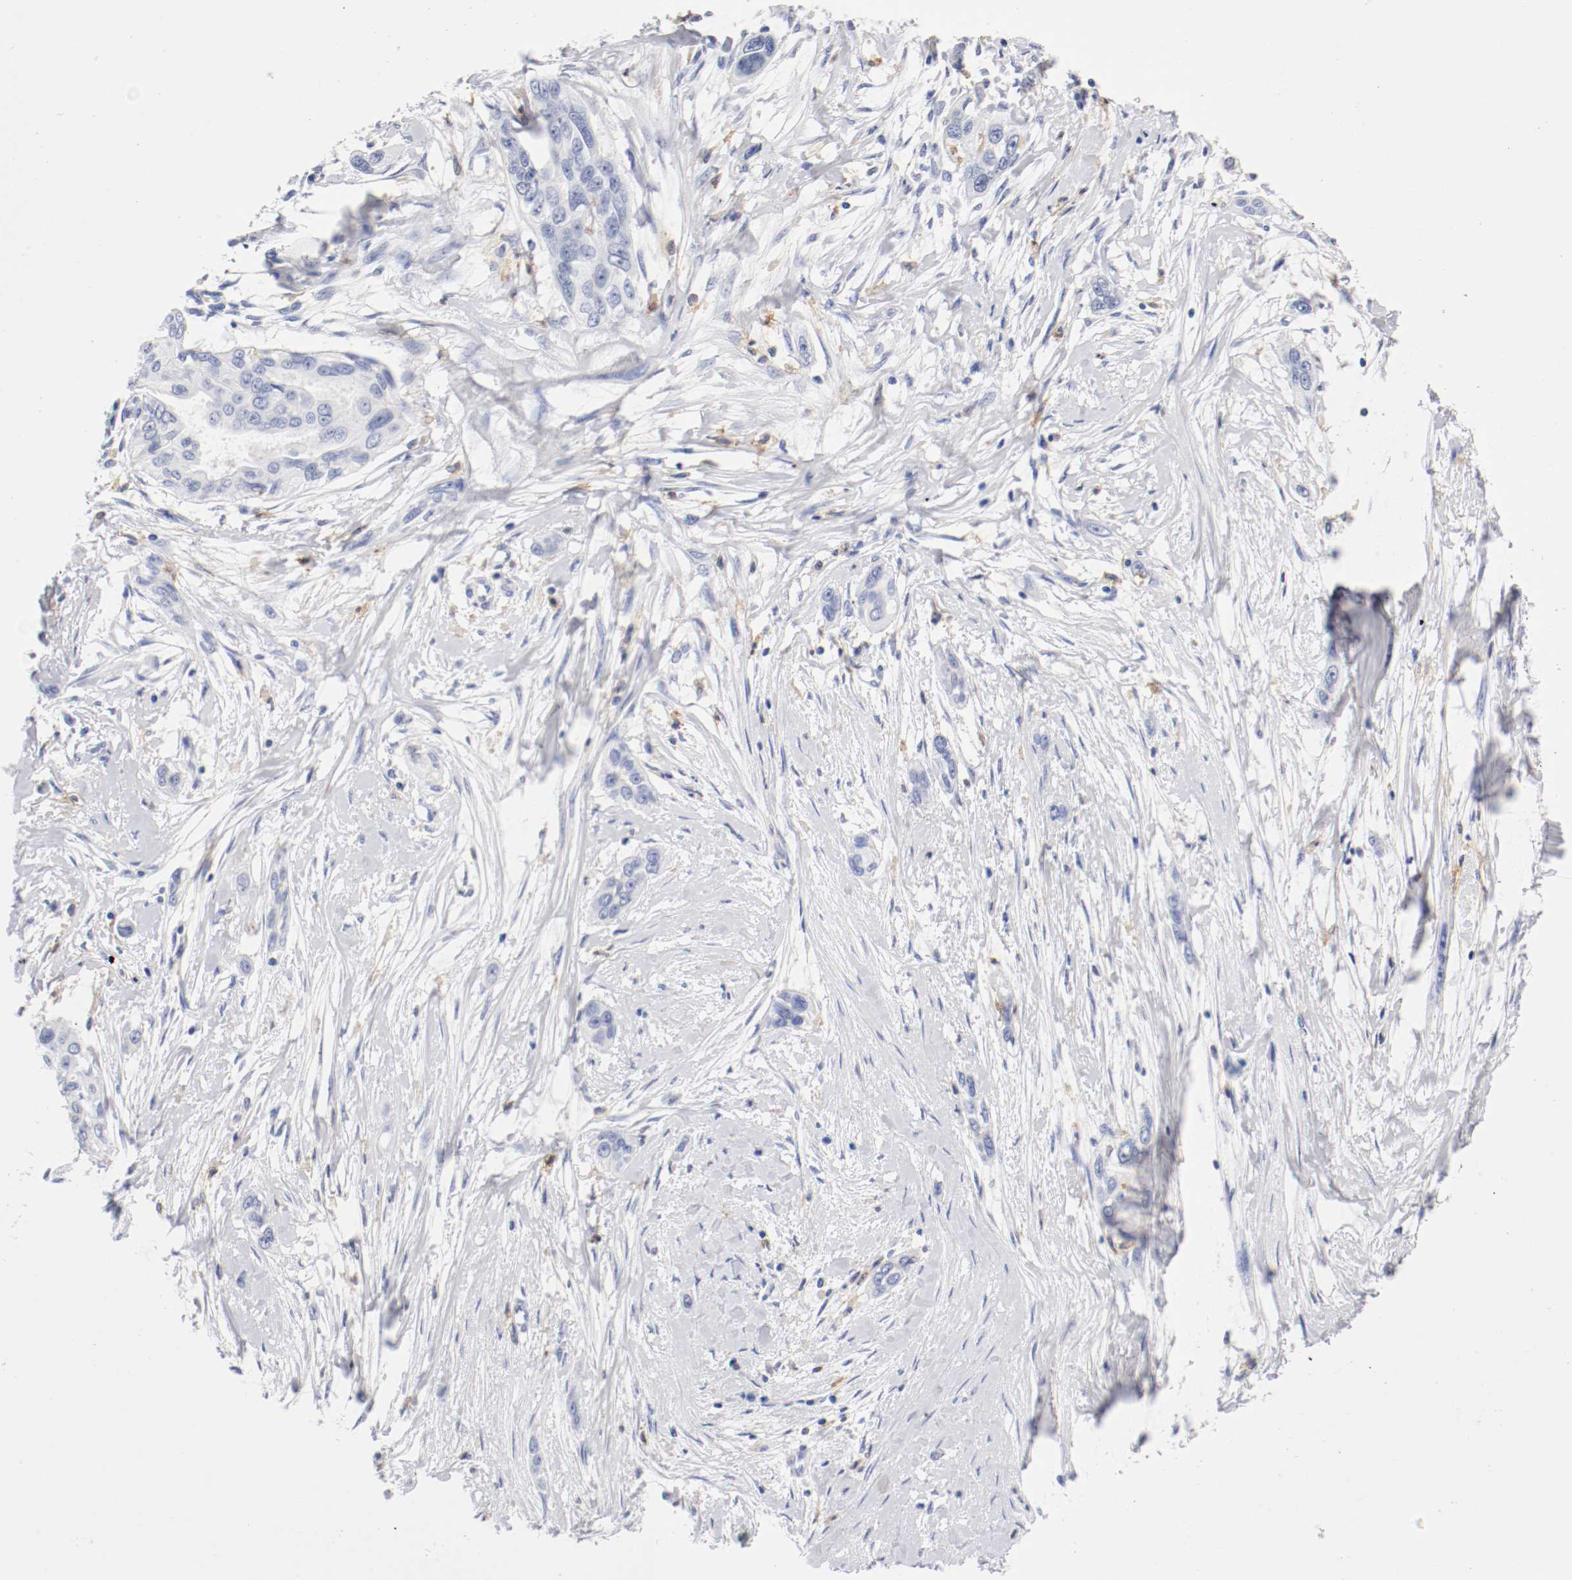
{"staining": {"intensity": "negative", "quantity": "none", "location": "none"}, "tissue": "pancreatic cancer", "cell_type": "Tumor cells", "image_type": "cancer", "snomed": [{"axis": "morphology", "description": "Adenocarcinoma, NOS"}, {"axis": "topography", "description": "Pancreas"}], "caption": "The image reveals no significant staining in tumor cells of pancreatic cancer.", "gene": "ITGAX", "patient": {"sex": "female", "age": 60}}